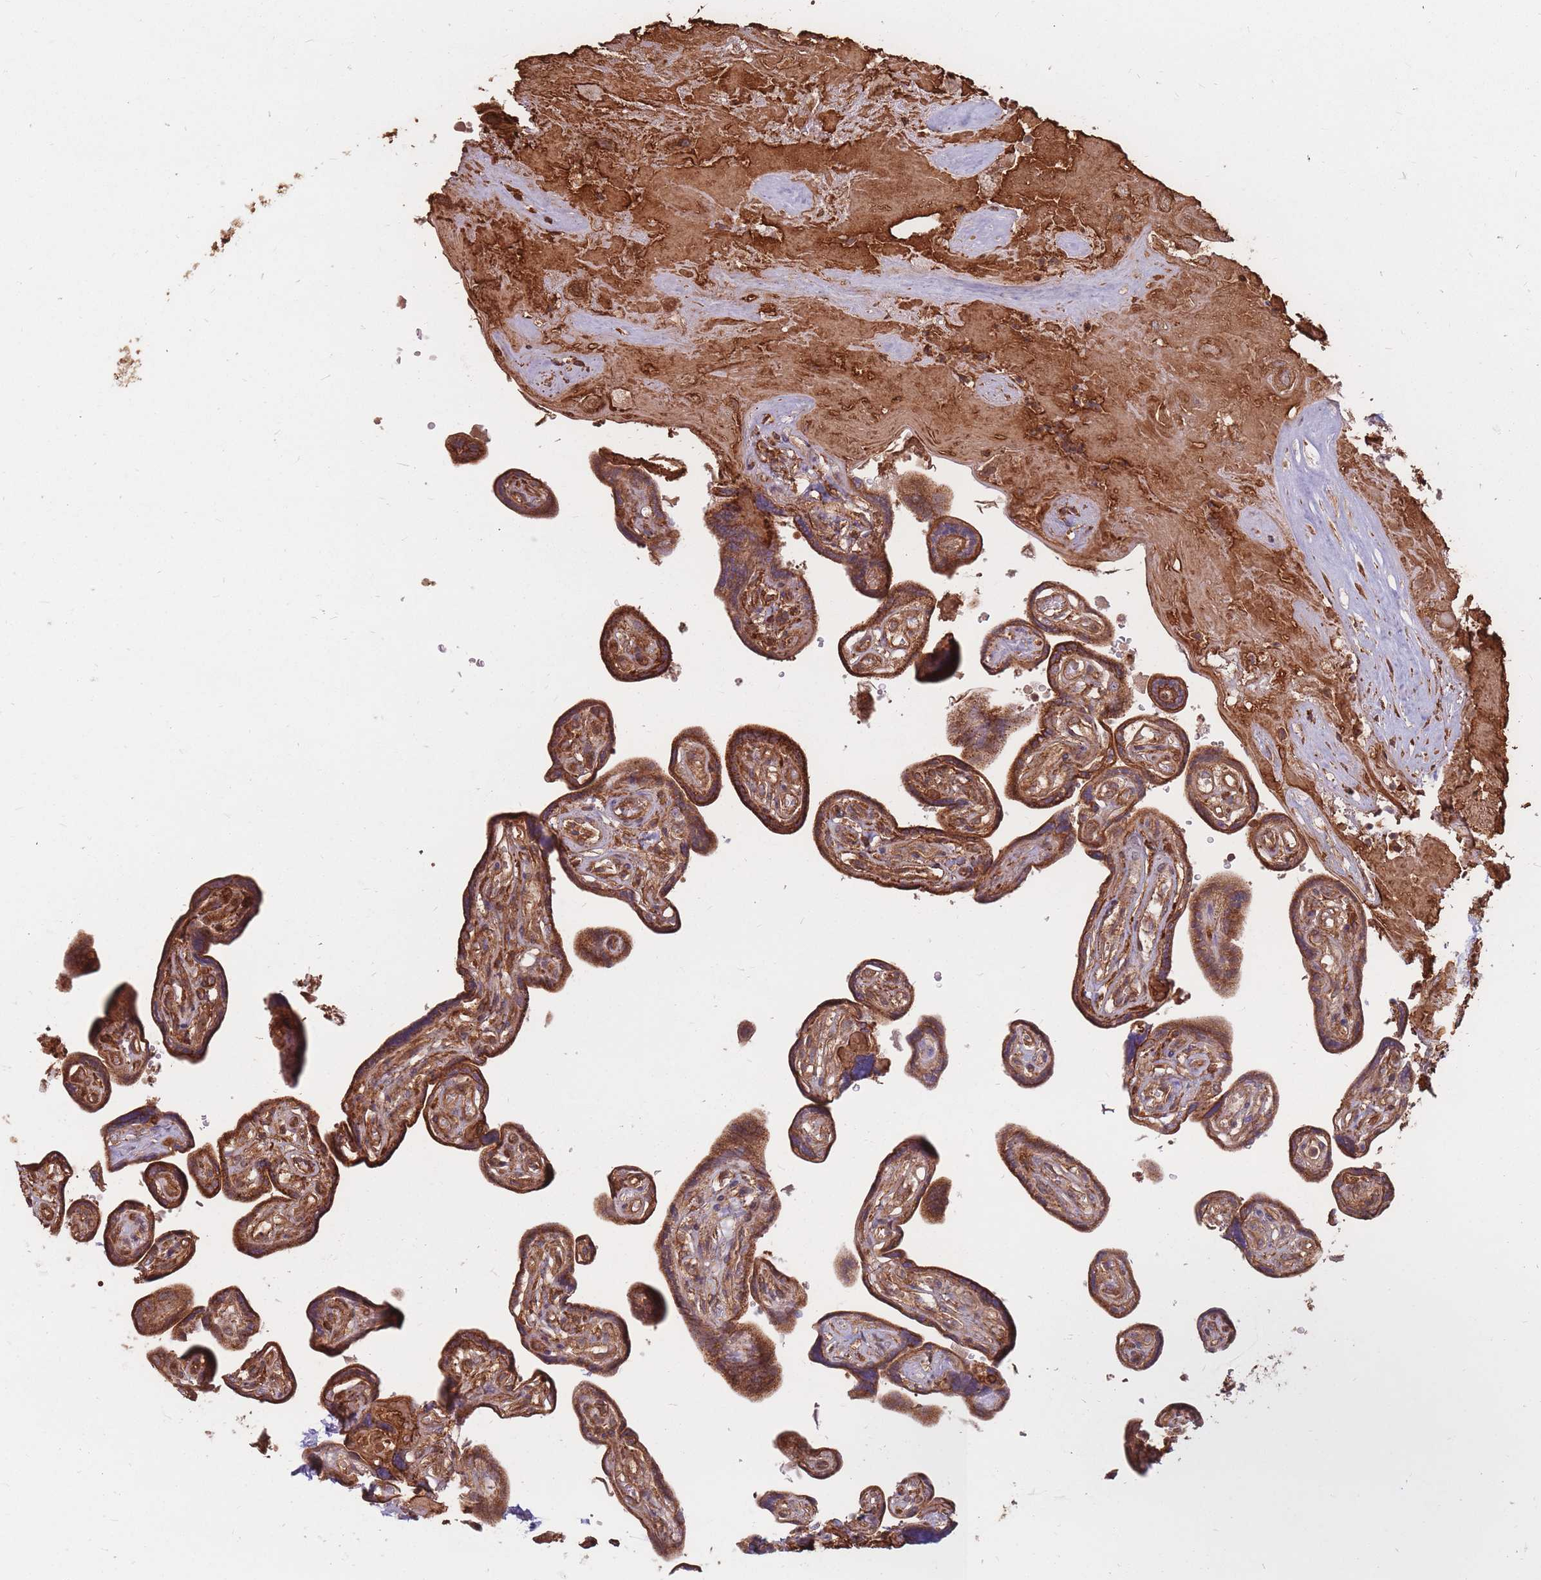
{"staining": {"intensity": "strong", "quantity": ">75%", "location": "cytoplasmic/membranous"}, "tissue": "placenta", "cell_type": "Trophoblastic cells", "image_type": "normal", "snomed": [{"axis": "morphology", "description": "Normal tissue, NOS"}, {"axis": "topography", "description": "Placenta"}], "caption": "The immunohistochemical stain shows strong cytoplasmic/membranous expression in trophoblastic cells of benign placenta.", "gene": "RASSF2", "patient": {"sex": "female", "age": 32}}